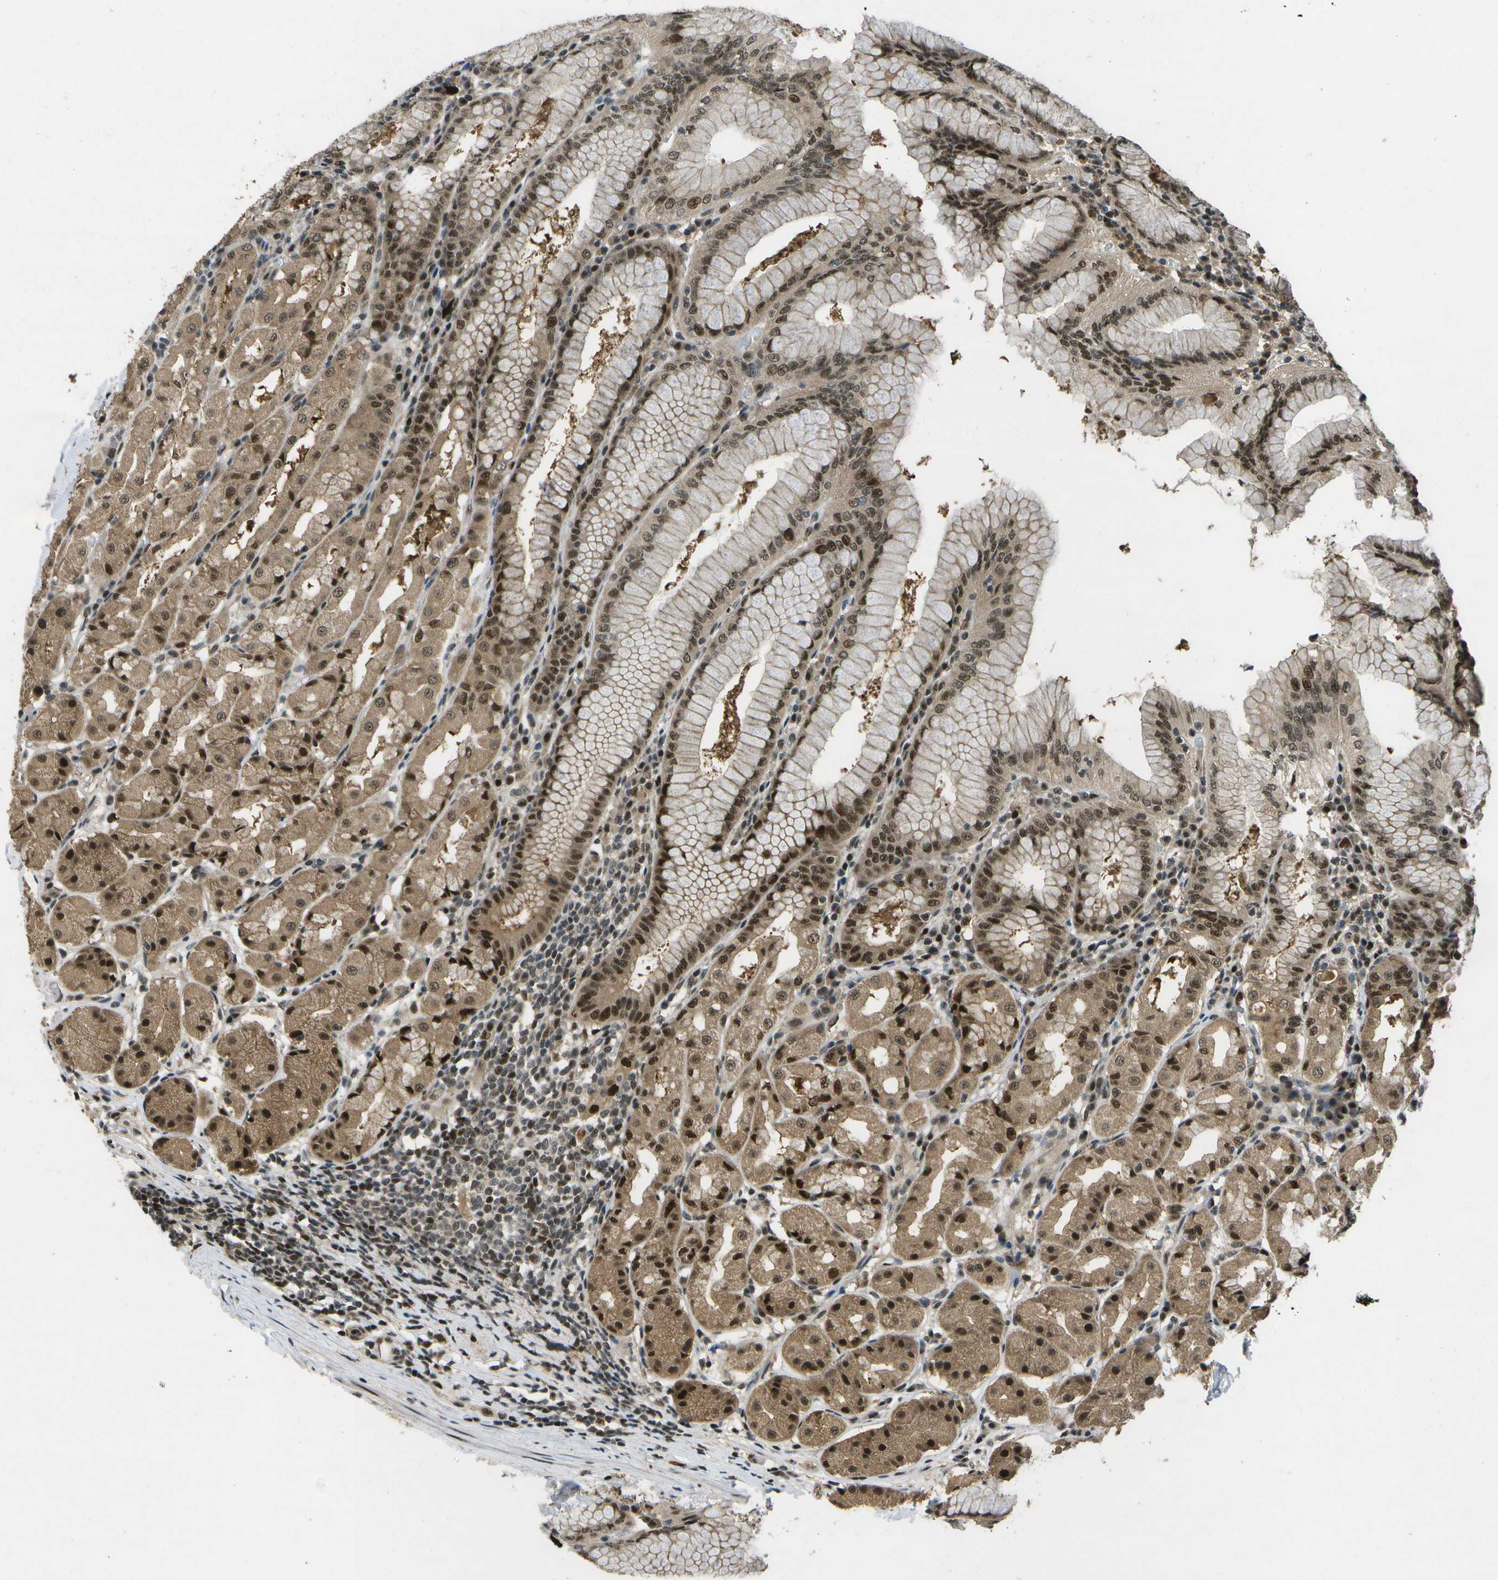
{"staining": {"intensity": "strong", "quantity": ">75%", "location": "cytoplasmic/membranous,nuclear"}, "tissue": "stomach", "cell_type": "Glandular cells", "image_type": "normal", "snomed": [{"axis": "morphology", "description": "Normal tissue, NOS"}, {"axis": "topography", "description": "Stomach"}, {"axis": "topography", "description": "Stomach, lower"}], "caption": "DAB immunohistochemical staining of normal human stomach demonstrates strong cytoplasmic/membranous,nuclear protein staining in approximately >75% of glandular cells. Nuclei are stained in blue.", "gene": "GANC", "patient": {"sex": "female", "age": 56}}